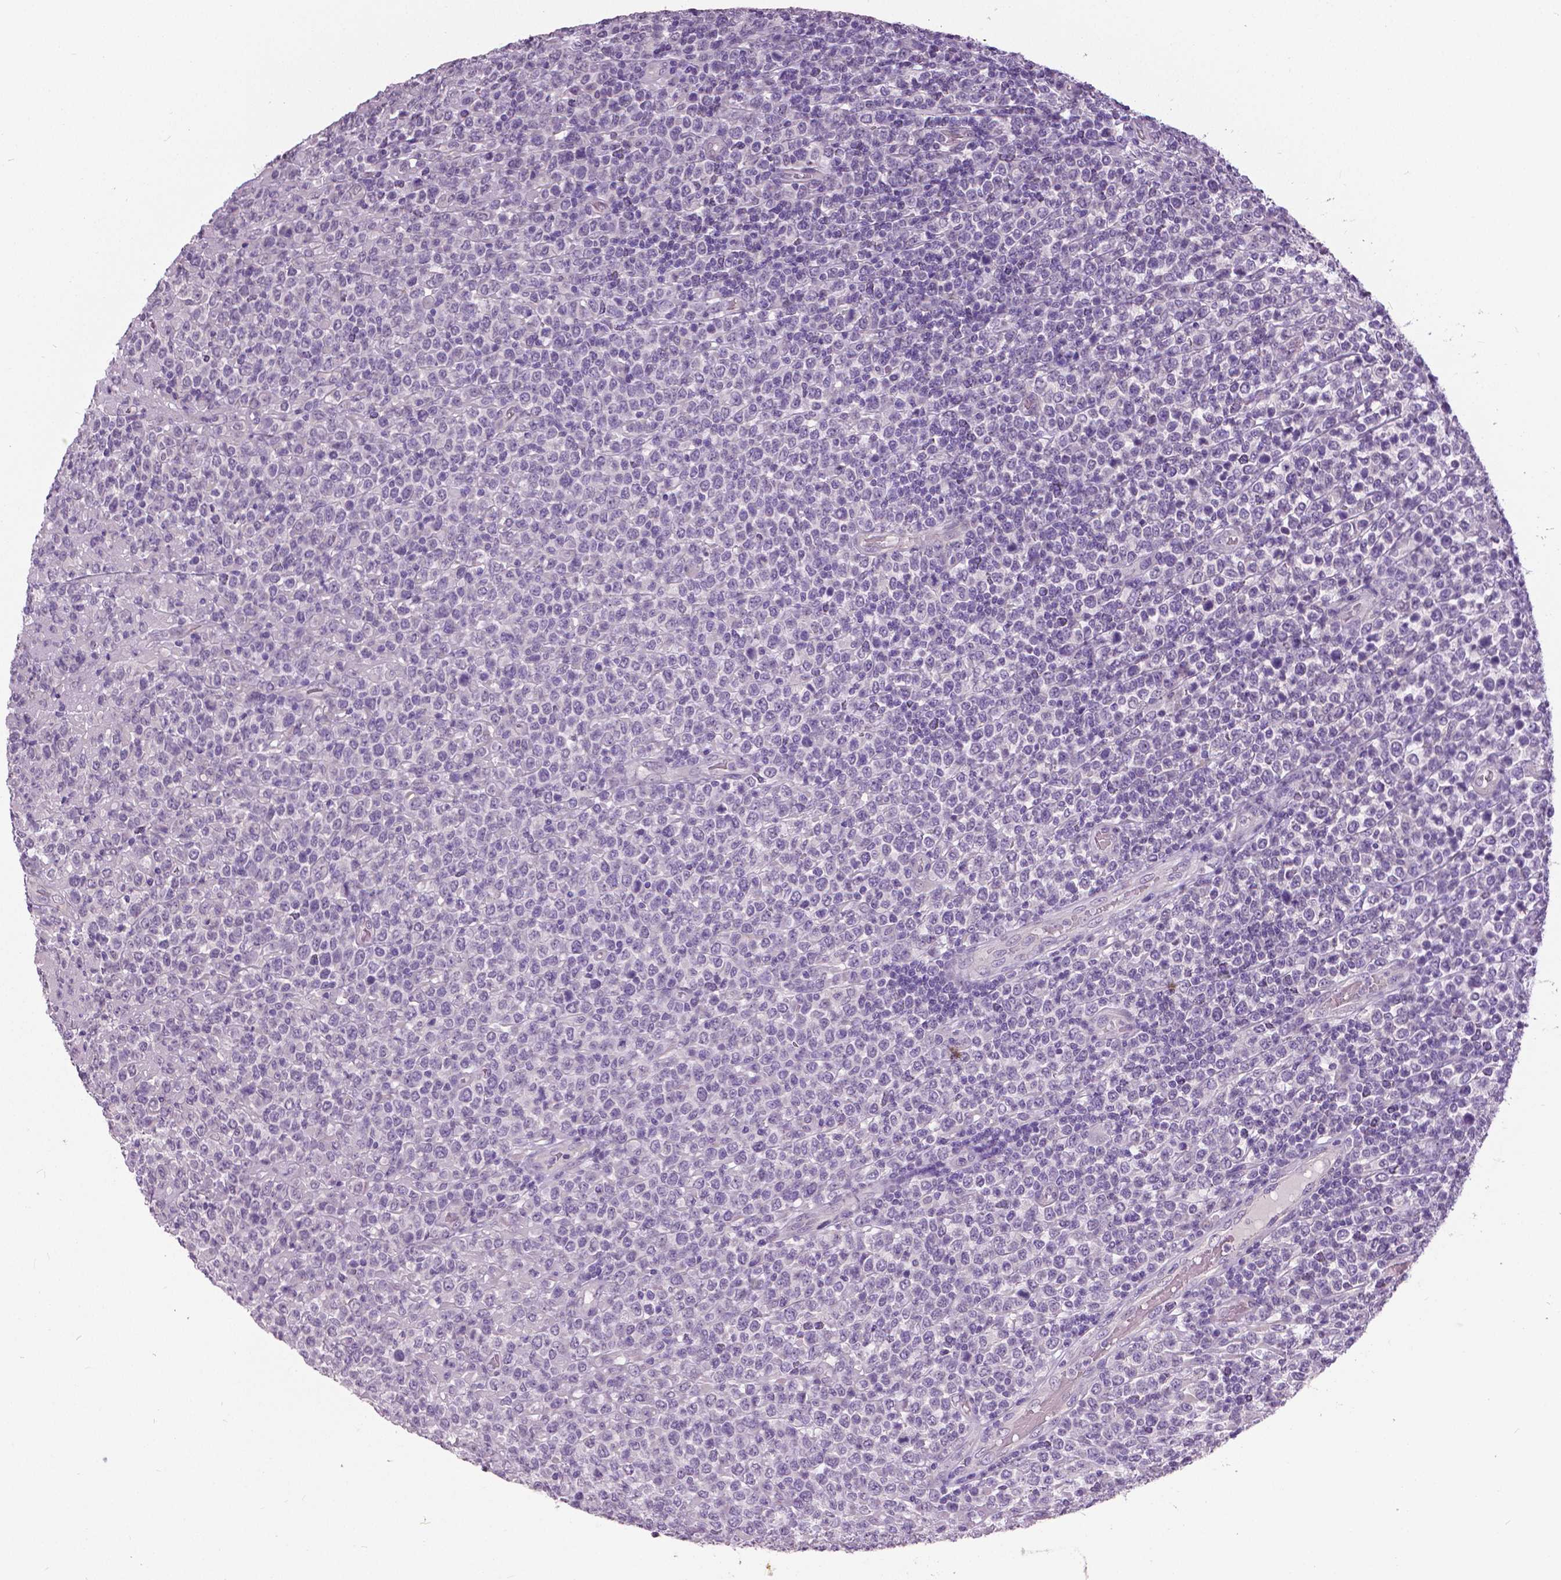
{"staining": {"intensity": "negative", "quantity": "none", "location": "none"}, "tissue": "lymphoma", "cell_type": "Tumor cells", "image_type": "cancer", "snomed": [{"axis": "morphology", "description": "Malignant lymphoma, non-Hodgkin's type, High grade"}, {"axis": "topography", "description": "Soft tissue"}], "caption": "Immunohistochemistry histopathology image of neoplastic tissue: human malignant lymphoma, non-Hodgkin's type (high-grade) stained with DAB (3,3'-diaminobenzidine) demonstrates no significant protein expression in tumor cells.", "gene": "FOXA1", "patient": {"sex": "female", "age": 56}}